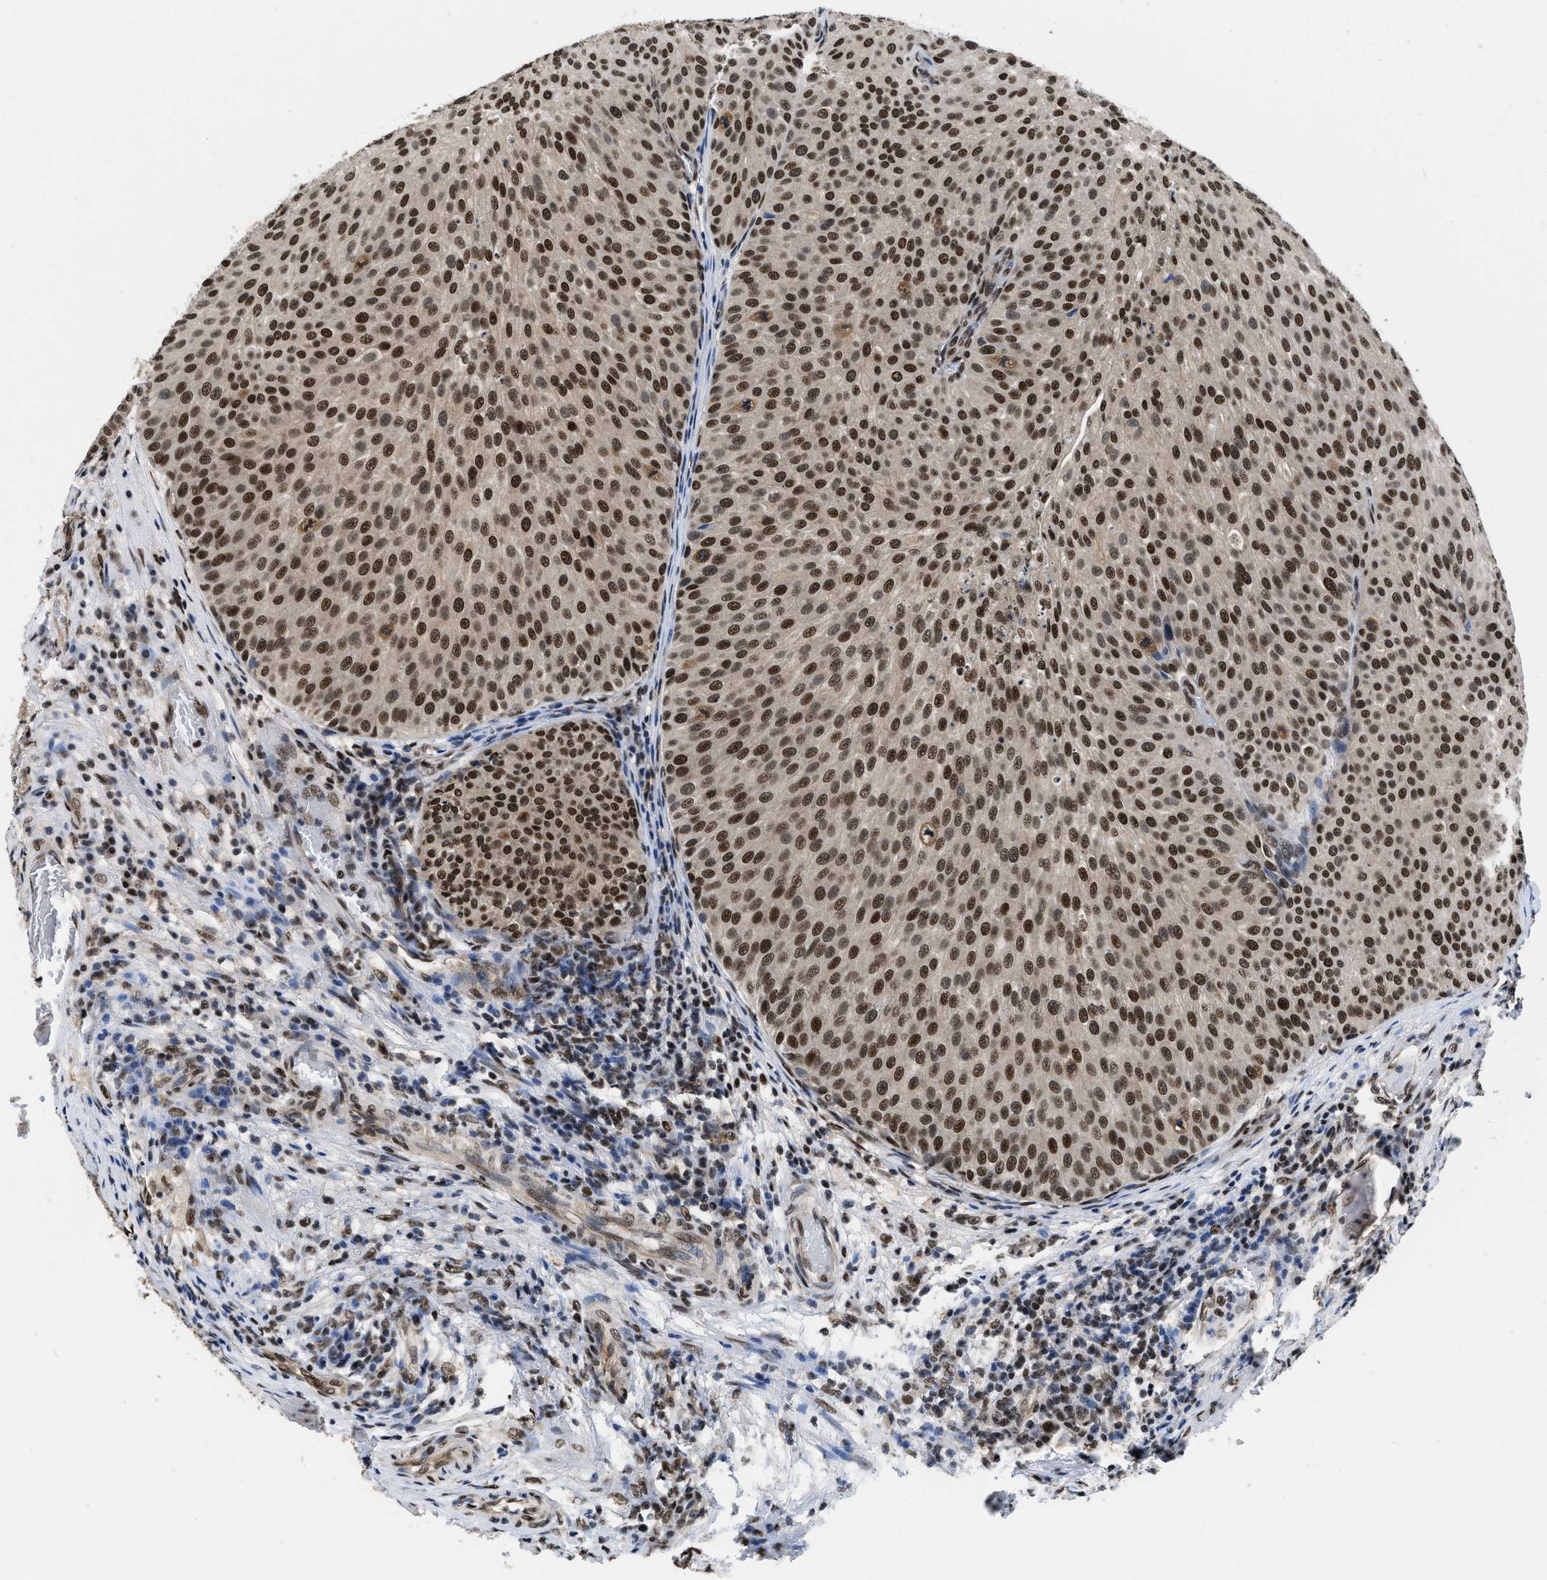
{"staining": {"intensity": "strong", "quantity": ">75%", "location": "nuclear"}, "tissue": "urothelial cancer", "cell_type": "Tumor cells", "image_type": "cancer", "snomed": [{"axis": "morphology", "description": "Urothelial carcinoma, Low grade"}, {"axis": "topography", "description": "Smooth muscle"}, {"axis": "topography", "description": "Urinary bladder"}], "caption": "High-power microscopy captured an immunohistochemistry photomicrograph of low-grade urothelial carcinoma, revealing strong nuclear positivity in about >75% of tumor cells. The protein of interest is stained brown, and the nuclei are stained in blue (DAB IHC with brightfield microscopy, high magnification).", "gene": "SAFB", "patient": {"sex": "male", "age": 60}}